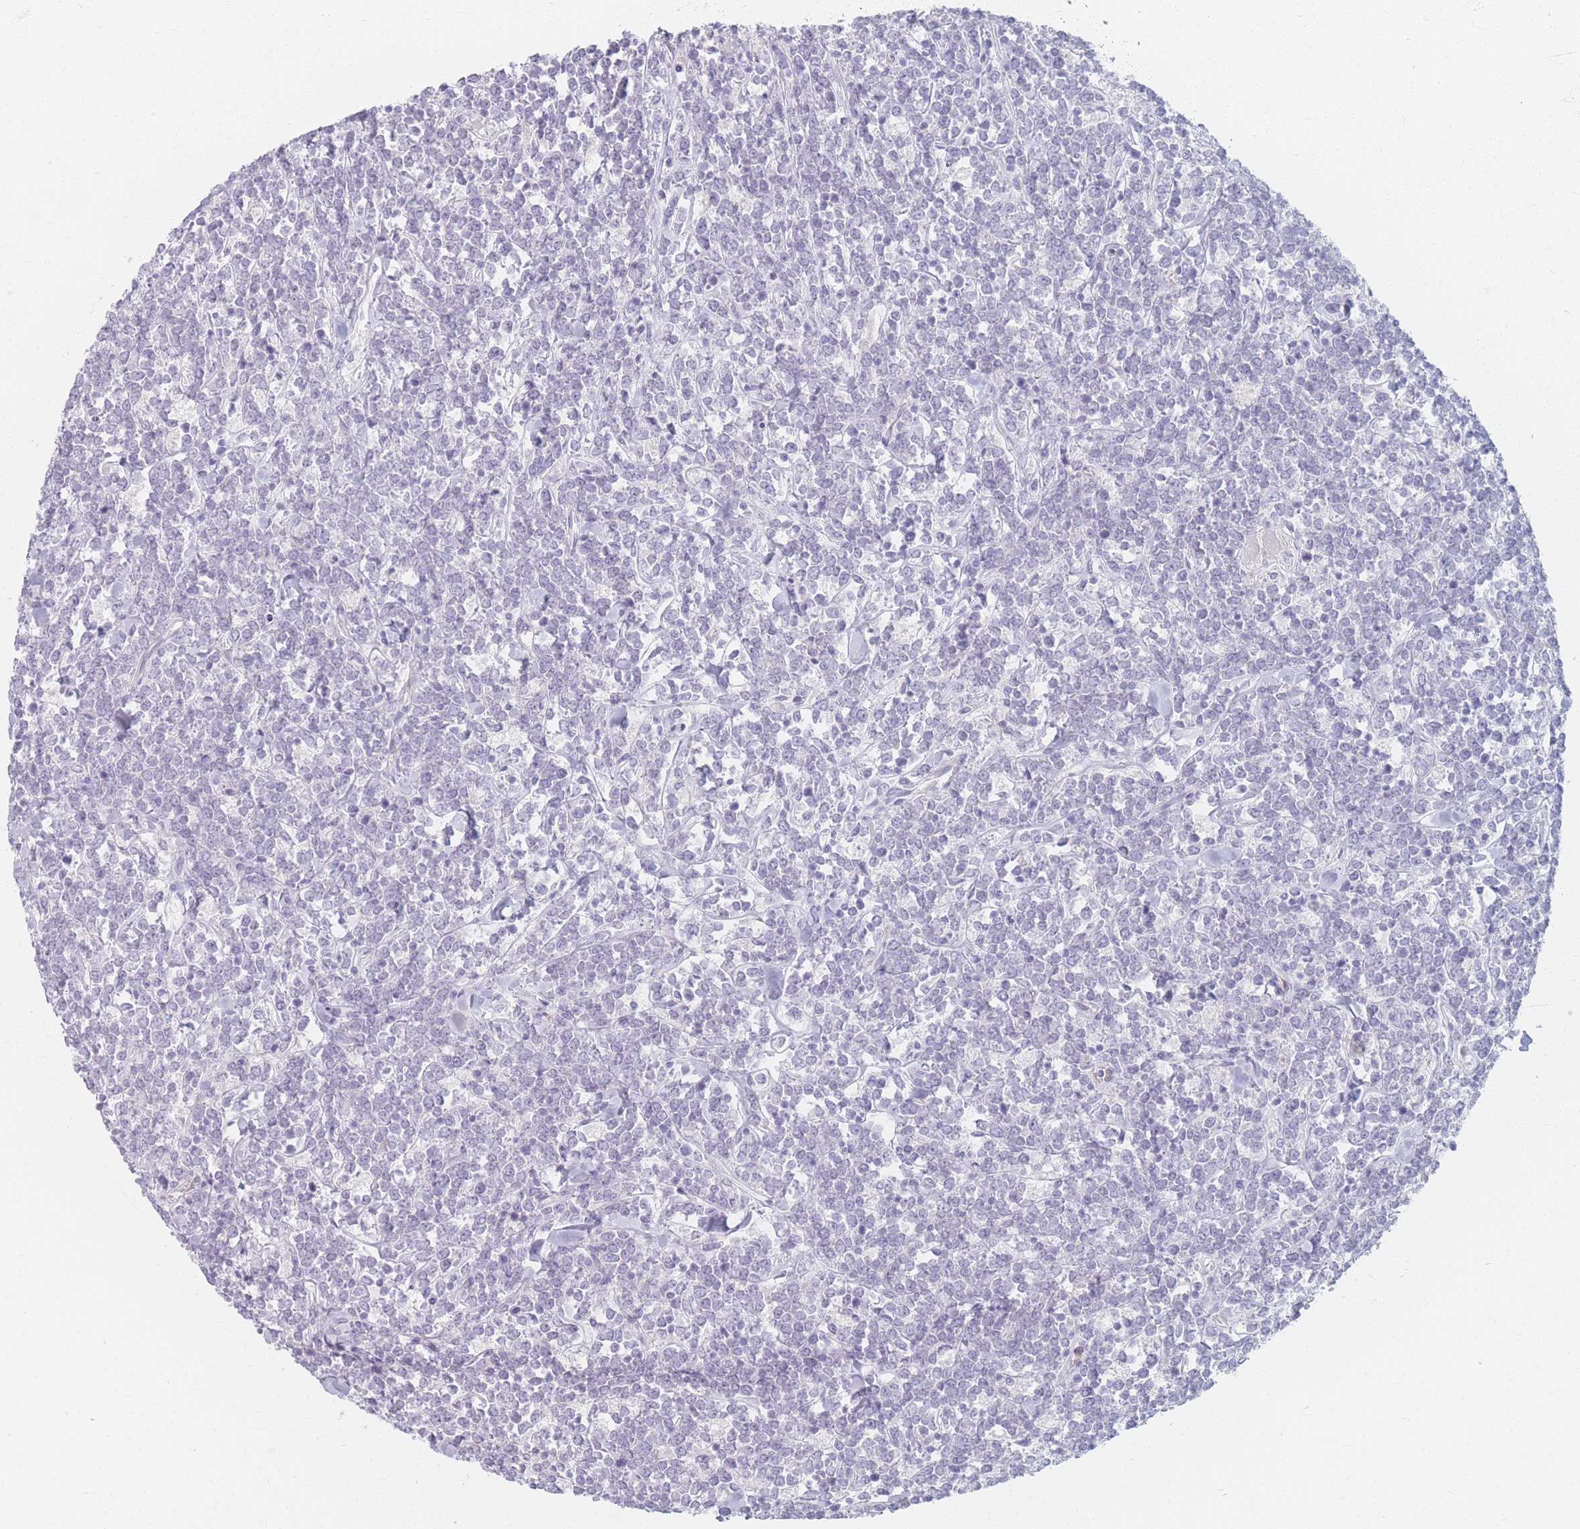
{"staining": {"intensity": "negative", "quantity": "none", "location": "none"}, "tissue": "lymphoma", "cell_type": "Tumor cells", "image_type": "cancer", "snomed": [{"axis": "morphology", "description": "Malignant lymphoma, non-Hodgkin's type, High grade"}, {"axis": "topography", "description": "Small intestine"}], "caption": "This image is of lymphoma stained with immunohistochemistry (IHC) to label a protein in brown with the nuclei are counter-stained blue. There is no expression in tumor cells.", "gene": "PIGM", "patient": {"sex": "male", "age": 8}}